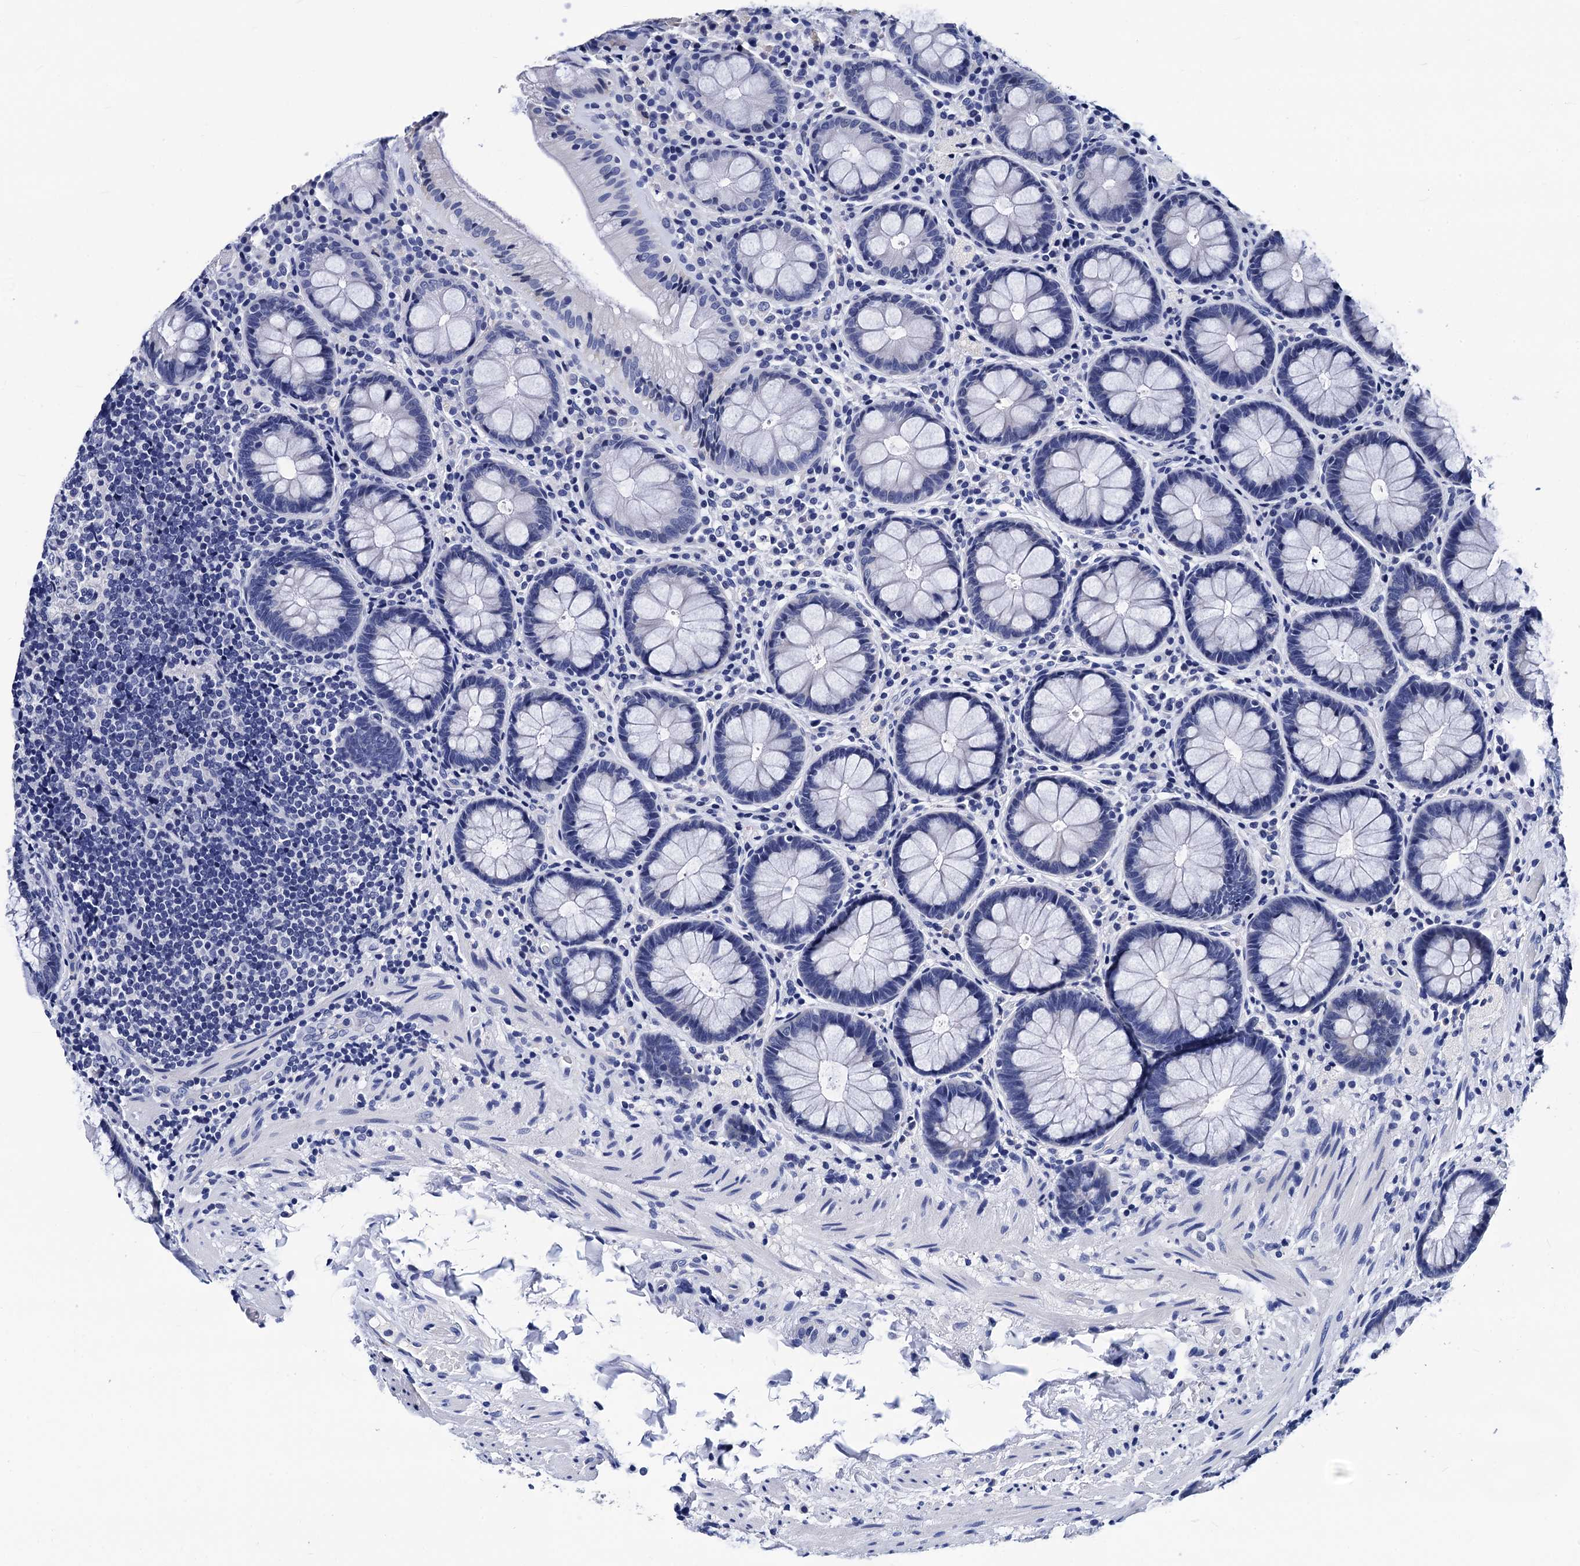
{"staining": {"intensity": "negative", "quantity": "none", "location": "none"}, "tissue": "rectum", "cell_type": "Glandular cells", "image_type": "normal", "snomed": [{"axis": "morphology", "description": "Normal tissue, NOS"}, {"axis": "topography", "description": "Rectum"}], "caption": "Immunohistochemical staining of normal rectum exhibits no significant expression in glandular cells. The staining was performed using DAB (3,3'-diaminobenzidine) to visualize the protein expression in brown, while the nuclei were stained in blue with hematoxylin (Magnification: 20x).", "gene": "LRRC30", "patient": {"sex": "male", "age": 83}}